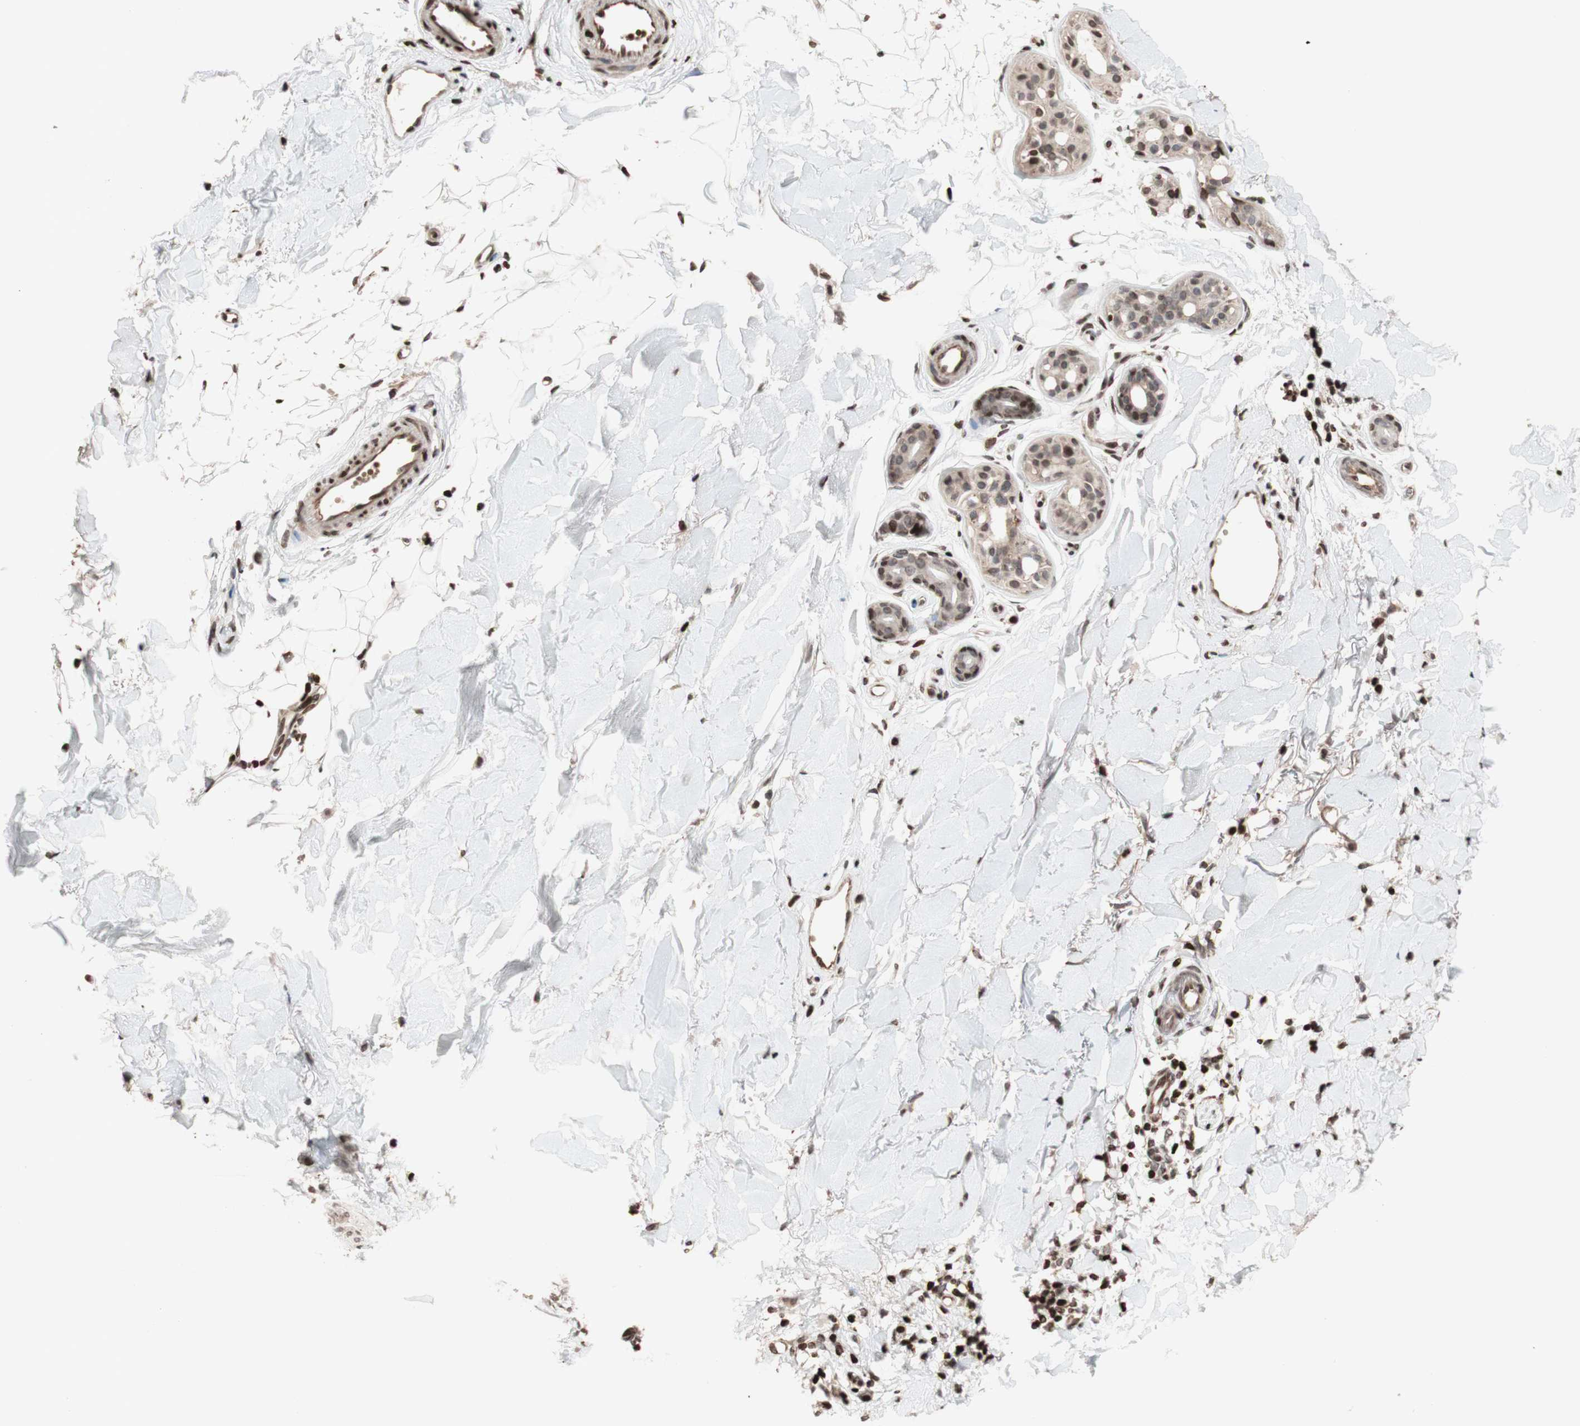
{"staining": {"intensity": "weak", "quantity": "<25%", "location": "nuclear"}, "tissue": "skin cancer", "cell_type": "Tumor cells", "image_type": "cancer", "snomed": [{"axis": "morphology", "description": "Basal cell carcinoma"}, {"axis": "topography", "description": "Skin"}], "caption": "A high-resolution photomicrograph shows immunohistochemistry staining of skin basal cell carcinoma, which reveals no significant expression in tumor cells. (DAB (3,3'-diaminobenzidine) immunohistochemistry visualized using brightfield microscopy, high magnification).", "gene": "POLA1", "patient": {"sex": "female", "age": 58}}